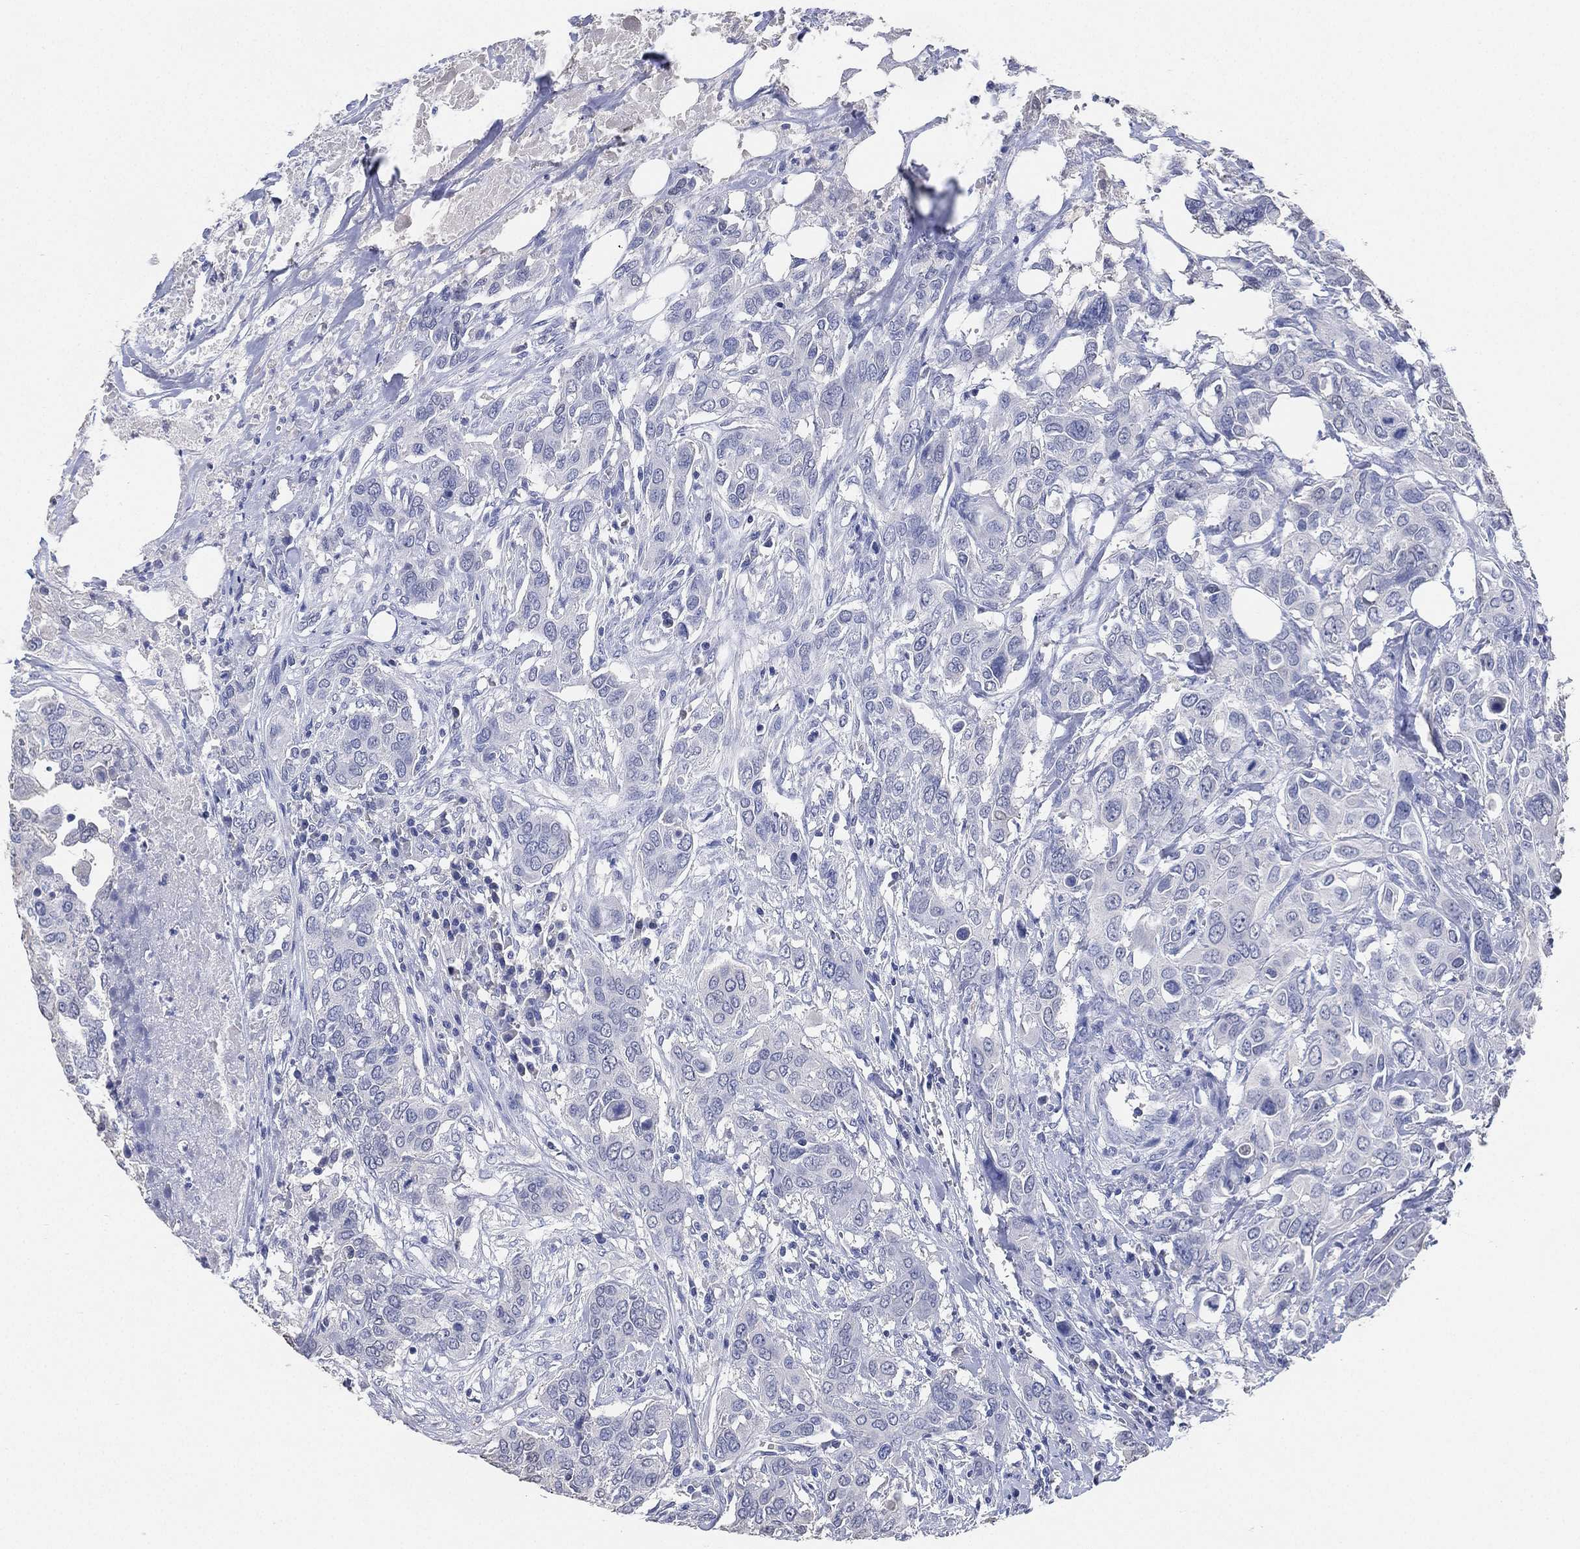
{"staining": {"intensity": "negative", "quantity": "none", "location": "none"}, "tissue": "urothelial cancer", "cell_type": "Tumor cells", "image_type": "cancer", "snomed": [{"axis": "morphology", "description": "Urothelial carcinoma, NOS"}, {"axis": "morphology", "description": "Urothelial carcinoma, High grade"}, {"axis": "topography", "description": "Urinary bladder"}], "caption": "Image shows no protein expression in tumor cells of high-grade urothelial carcinoma tissue. (DAB immunohistochemistry visualized using brightfield microscopy, high magnification).", "gene": "IYD", "patient": {"sex": "male", "age": 63}}